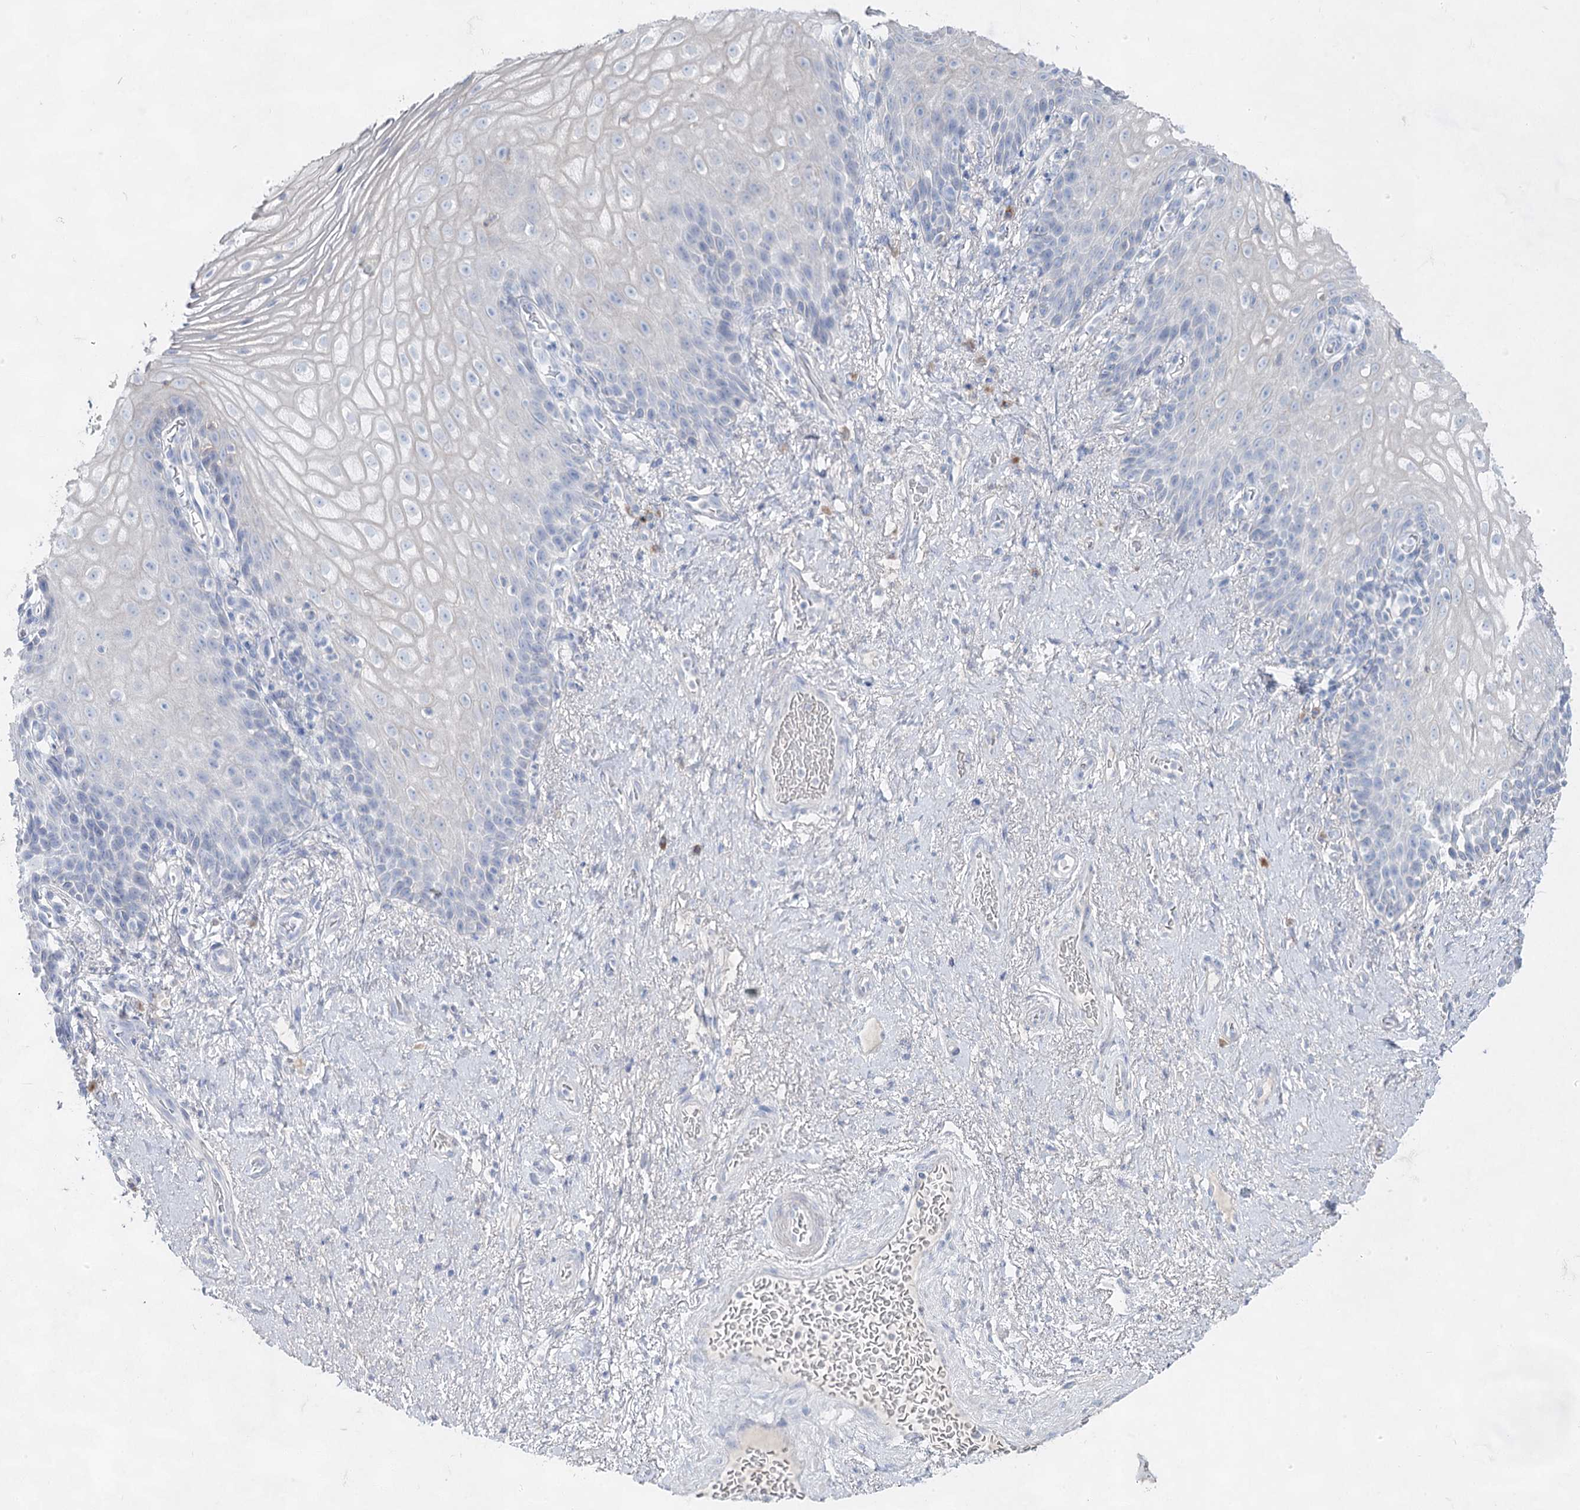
{"staining": {"intensity": "negative", "quantity": "none", "location": "none"}, "tissue": "vagina", "cell_type": "Squamous epithelial cells", "image_type": "normal", "snomed": [{"axis": "morphology", "description": "Normal tissue, NOS"}, {"axis": "topography", "description": "Vagina"}], "caption": "High magnification brightfield microscopy of benign vagina stained with DAB (brown) and counterstained with hematoxylin (blue): squamous epithelial cells show no significant expression. (Stains: DAB IHC with hematoxylin counter stain, Microscopy: brightfield microscopy at high magnification).", "gene": "ACRV1", "patient": {"sex": "female", "age": 60}}